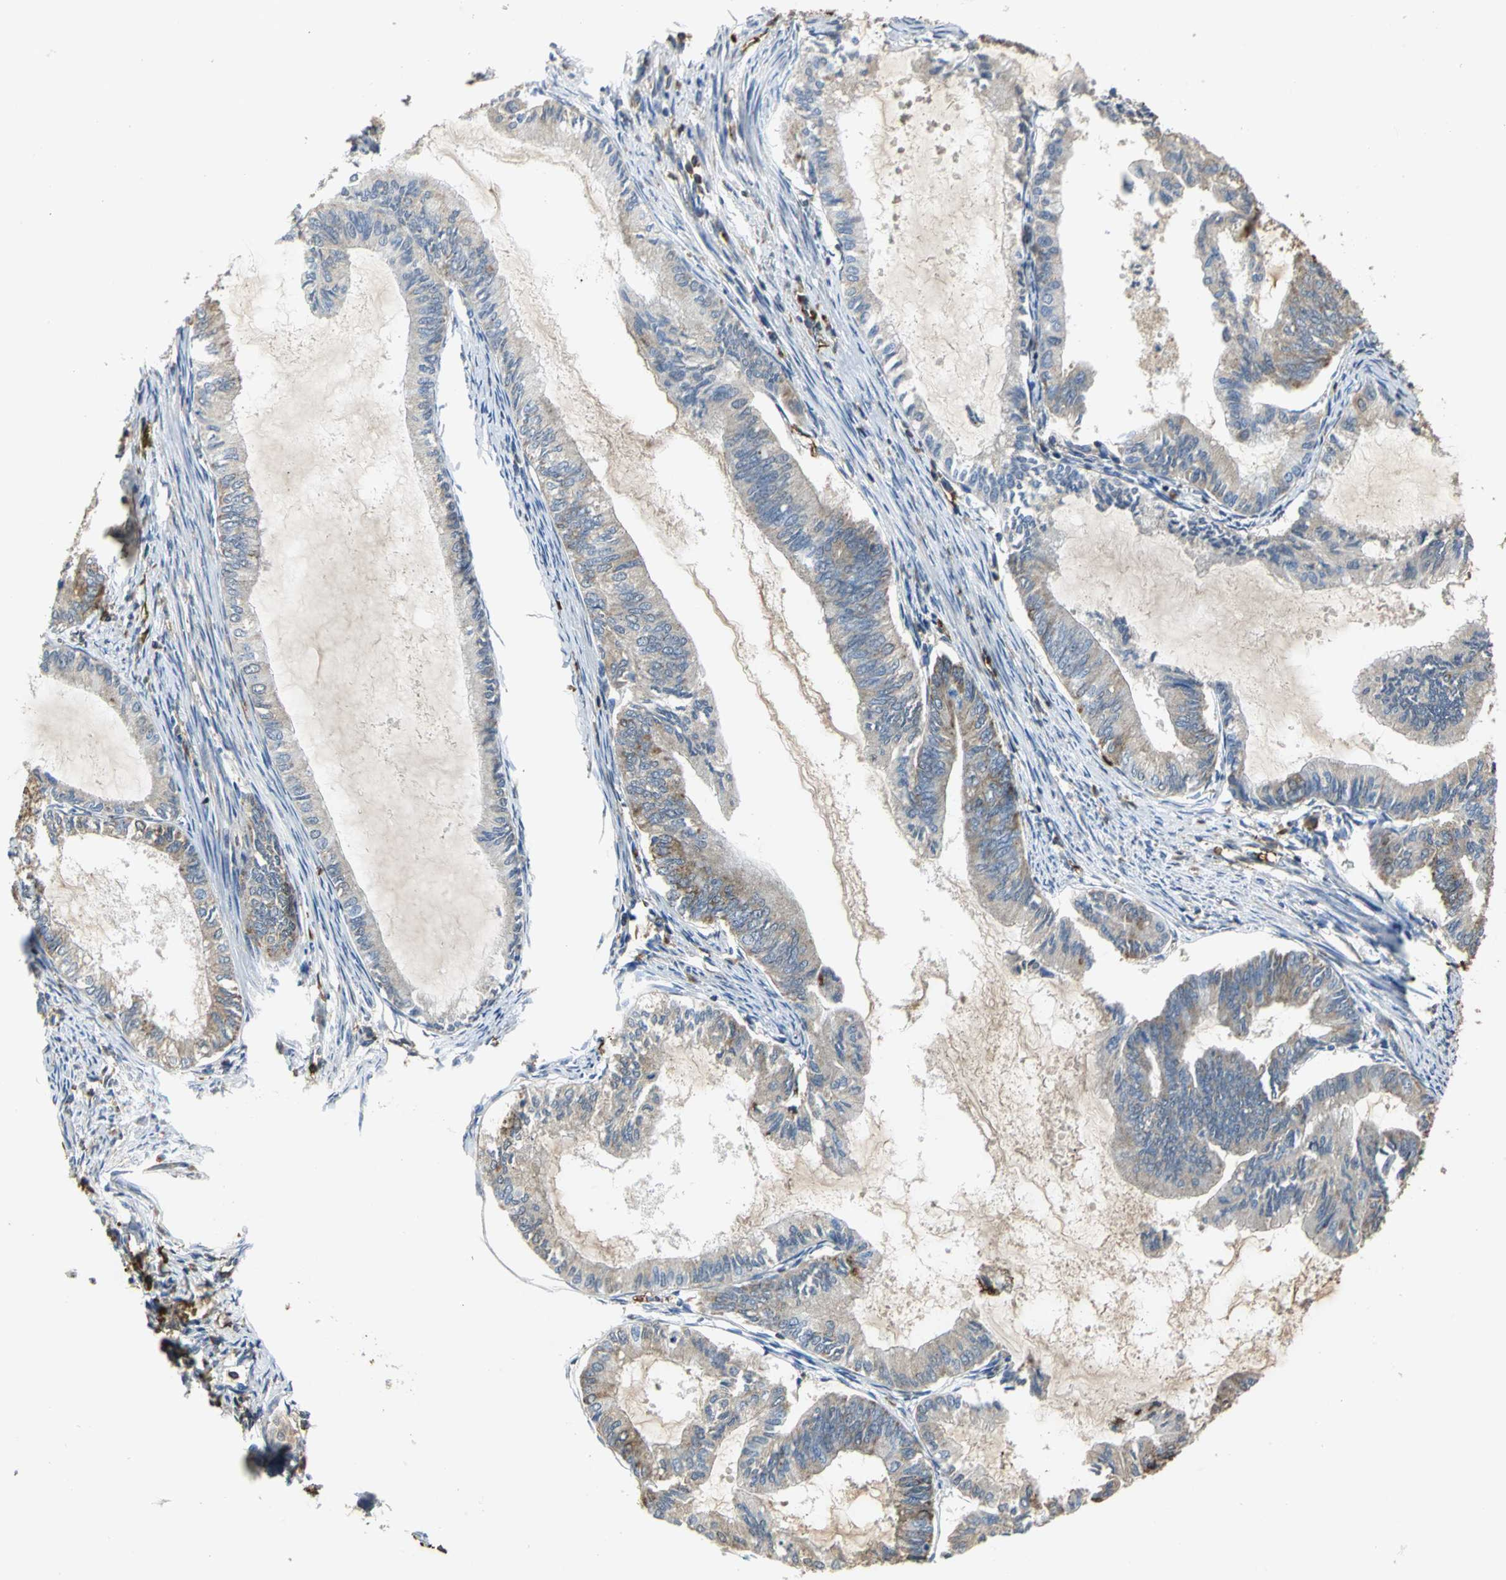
{"staining": {"intensity": "moderate", "quantity": ">75%", "location": "cytoplasmic/membranous"}, "tissue": "endometrial cancer", "cell_type": "Tumor cells", "image_type": "cancer", "snomed": [{"axis": "morphology", "description": "Adenocarcinoma, NOS"}, {"axis": "topography", "description": "Endometrium"}], "caption": "Immunohistochemistry (IHC) histopathology image of human endometrial cancer (adenocarcinoma) stained for a protein (brown), which reveals medium levels of moderate cytoplasmic/membranous positivity in approximately >75% of tumor cells.", "gene": "TREM1", "patient": {"sex": "female", "age": 86}}